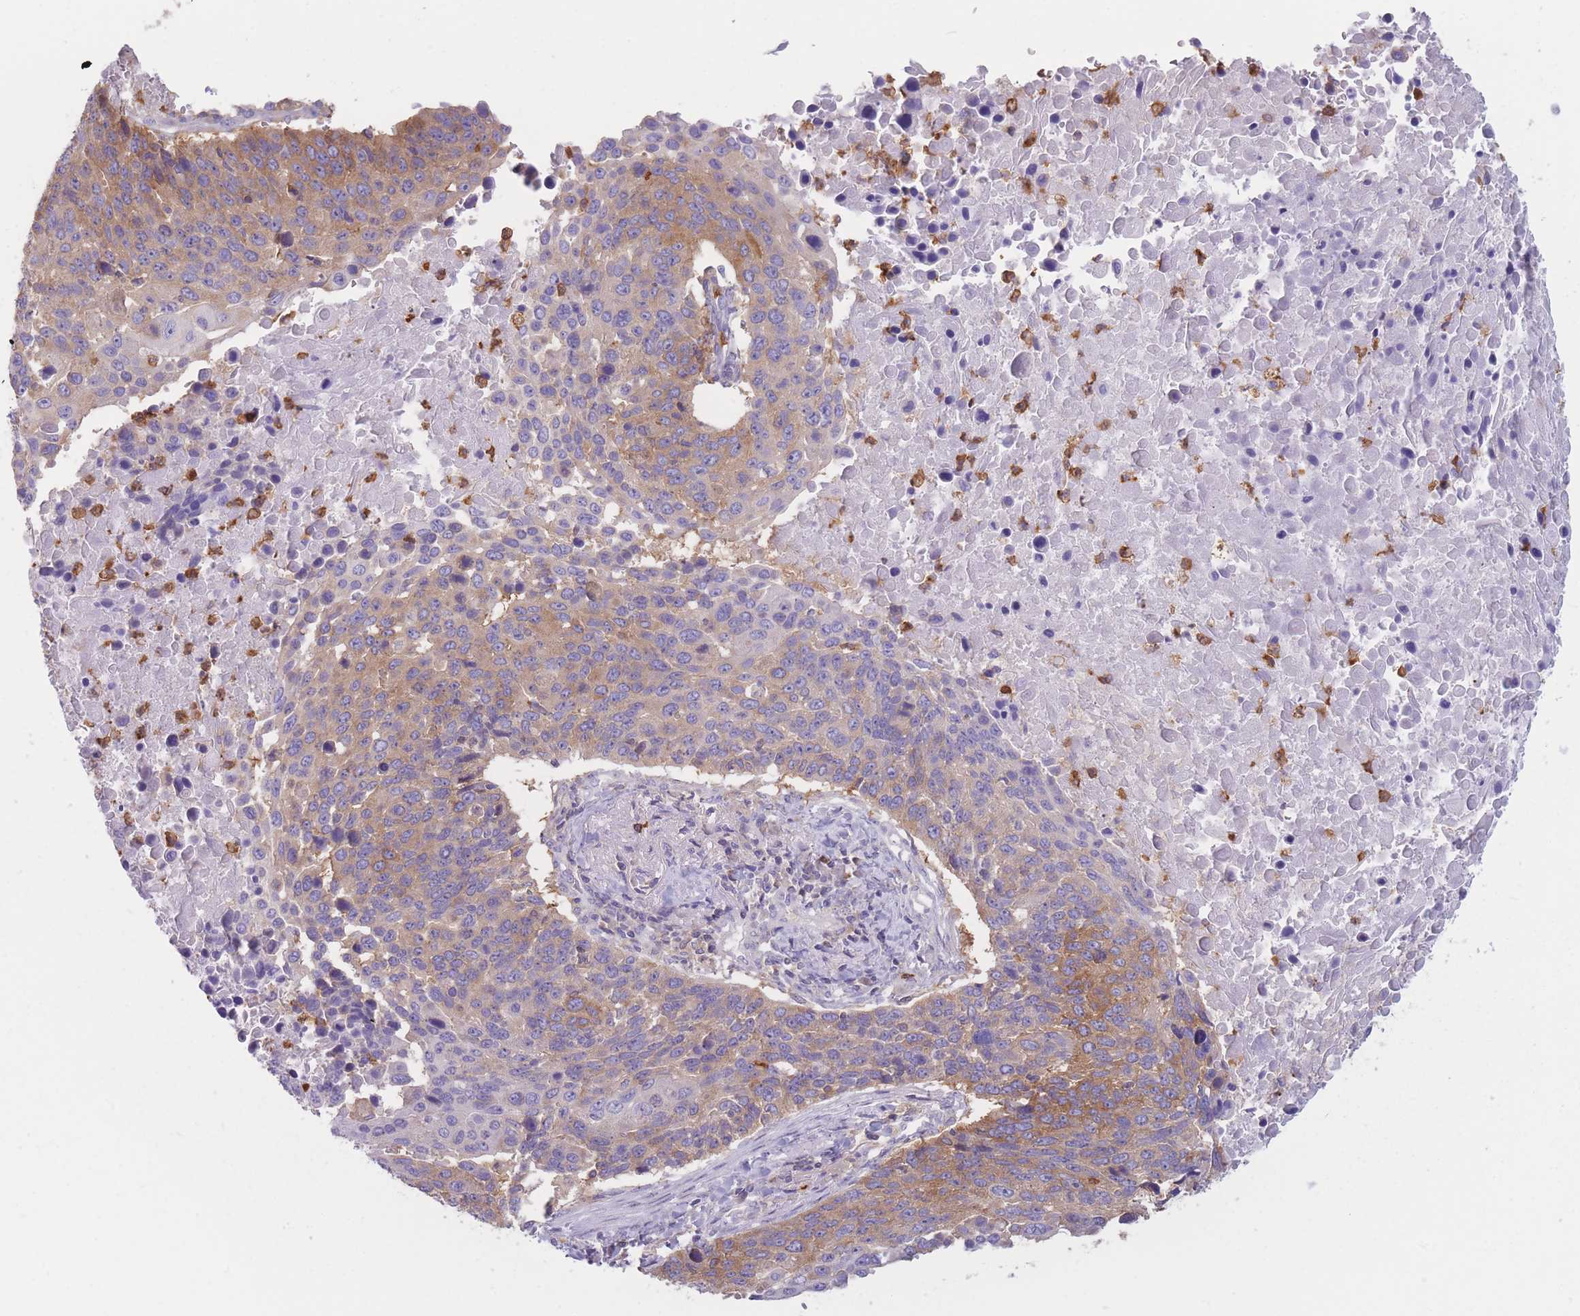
{"staining": {"intensity": "moderate", "quantity": "25%-75%", "location": "cytoplasmic/membranous"}, "tissue": "lung cancer", "cell_type": "Tumor cells", "image_type": "cancer", "snomed": [{"axis": "morphology", "description": "Normal tissue, NOS"}, {"axis": "morphology", "description": "Squamous cell carcinoma, NOS"}, {"axis": "topography", "description": "Lymph node"}, {"axis": "topography", "description": "Lung"}], "caption": "Immunohistochemical staining of lung squamous cell carcinoma reveals medium levels of moderate cytoplasmic/membranous protein staining in approximately 25%-75% of tumor cells. (IHC, brightfield microscopy, high magnification).", "gene": "ST3GAL4", "patient": {"sex": "male", "age": 66}}